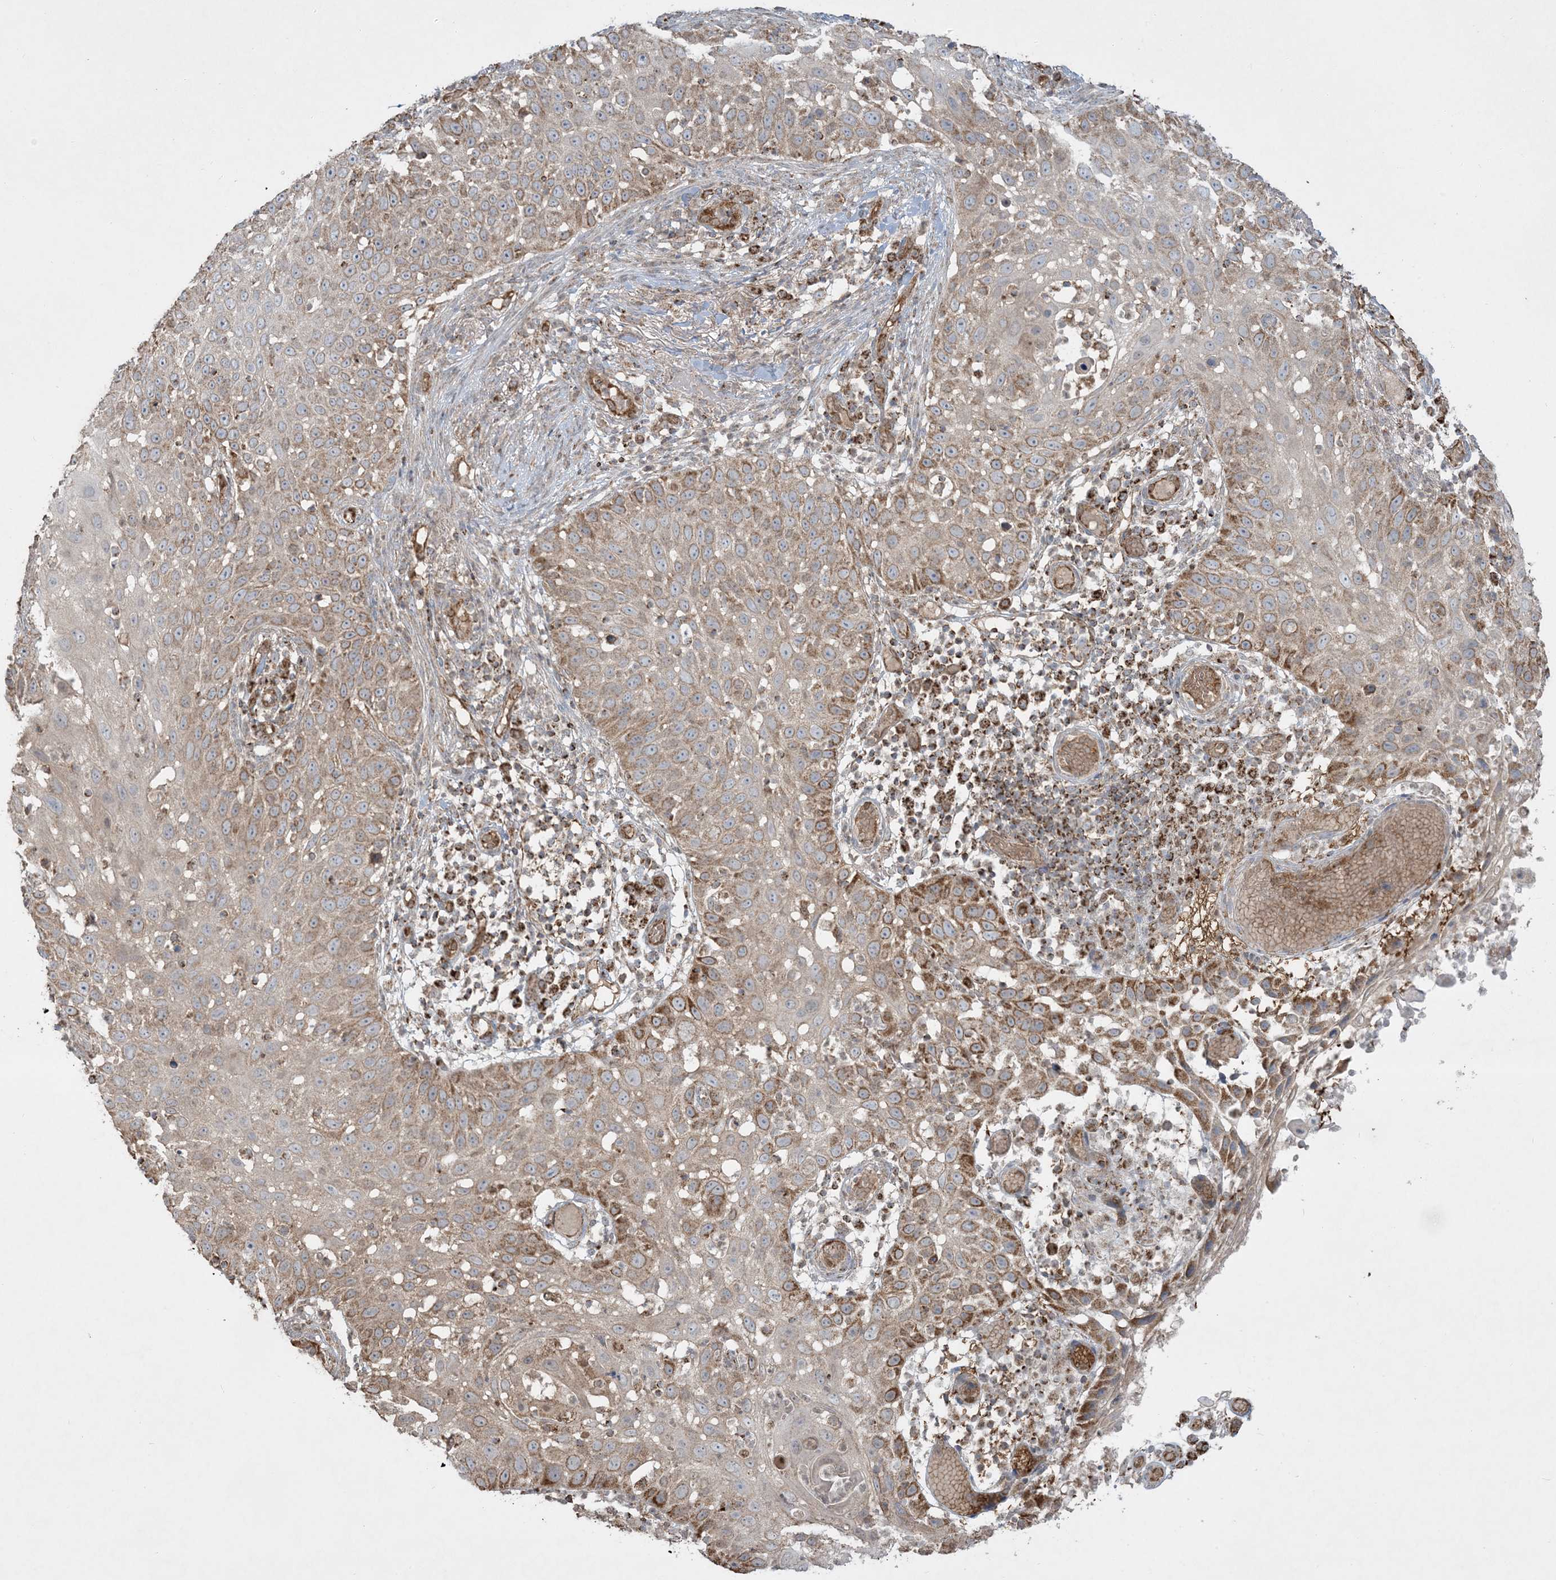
{"staining": {"intensity": "moderate", "quantity": ">75%", "location": "cytoplasmic/membranous"}, "tissue": "skin cancer", "cell_type": "Tumor cells", "image_type": "cancer", "snomed": [{"axis": "morphology", "description": "Squamous cell carcinoma, NOS"}, {"axis": "topography", "description": "Skin"}], "caption": "Immunohistochemistry (IHC) (DAB) staining of skin cancer exhibits moderate cytoplasmic/membranous protein staining in approximately >75% of tumor cells.", "gene": "PPM1F", "patient": {"sex": "female", "age": 44}}